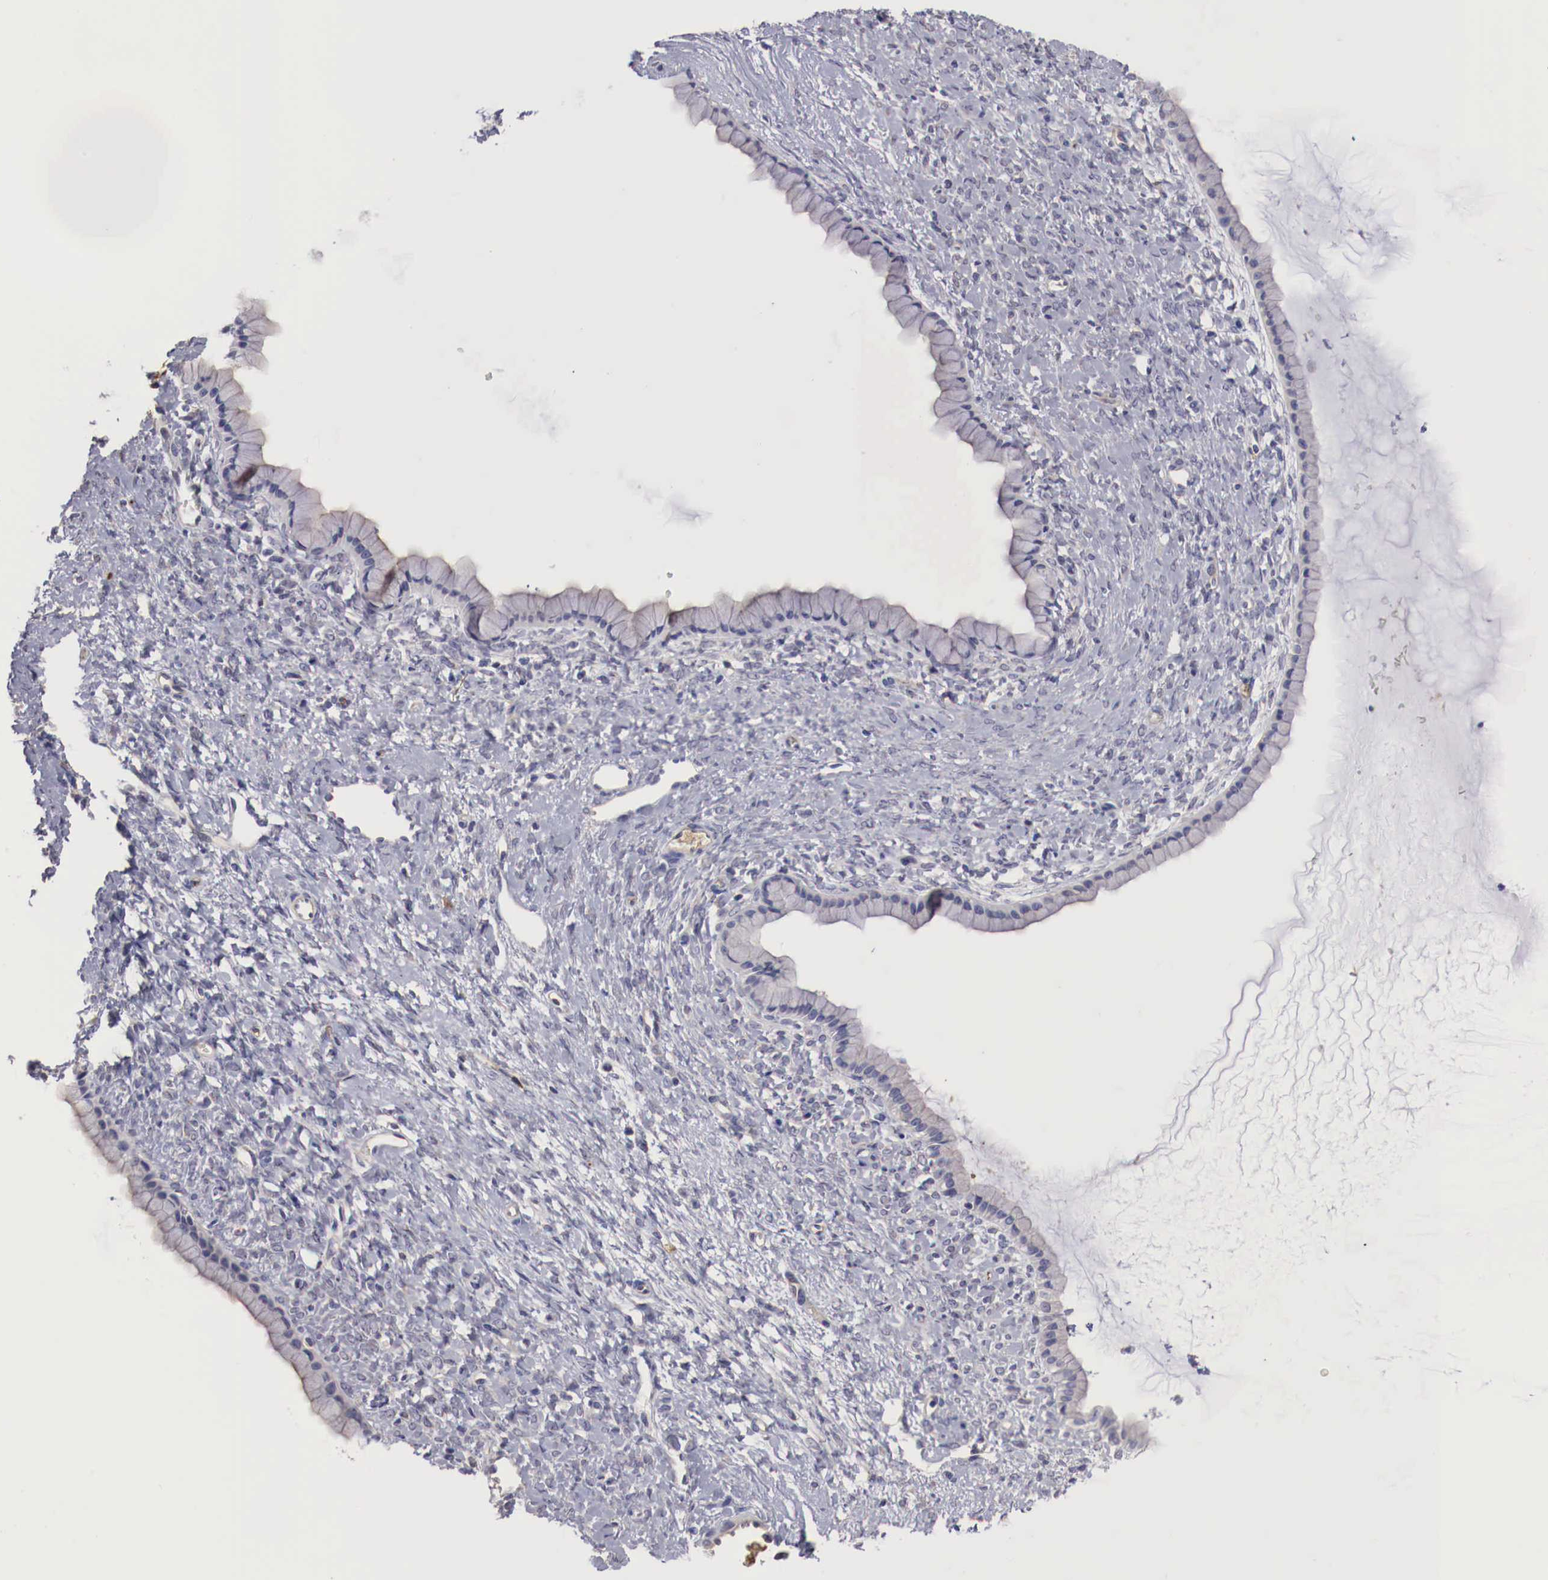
{"staining": {"intensity": "weak", "quantity": "25%-75%", "location": "cytoplasmic/membranous"}, "tissue": "ovarian cancer", "cell_type": "Tumor cells", "image_type": "cancer", "snomed": [{"axis": "morphology", "description": "Cystadenocarcinoma, mucinous, NOS"}, {"axis": "topography", "description": "Ovary"}], "caption": "Protein staining of mucinous cystadenocarcinoma (ovarian) tissue displays weak cytoplasmic/membranous staining in approximately 25%-75% of tumor cells. Nuclei are stained in blue.", "gene": "PITPNA", "patient": {"sex": "female", "age": 25}}